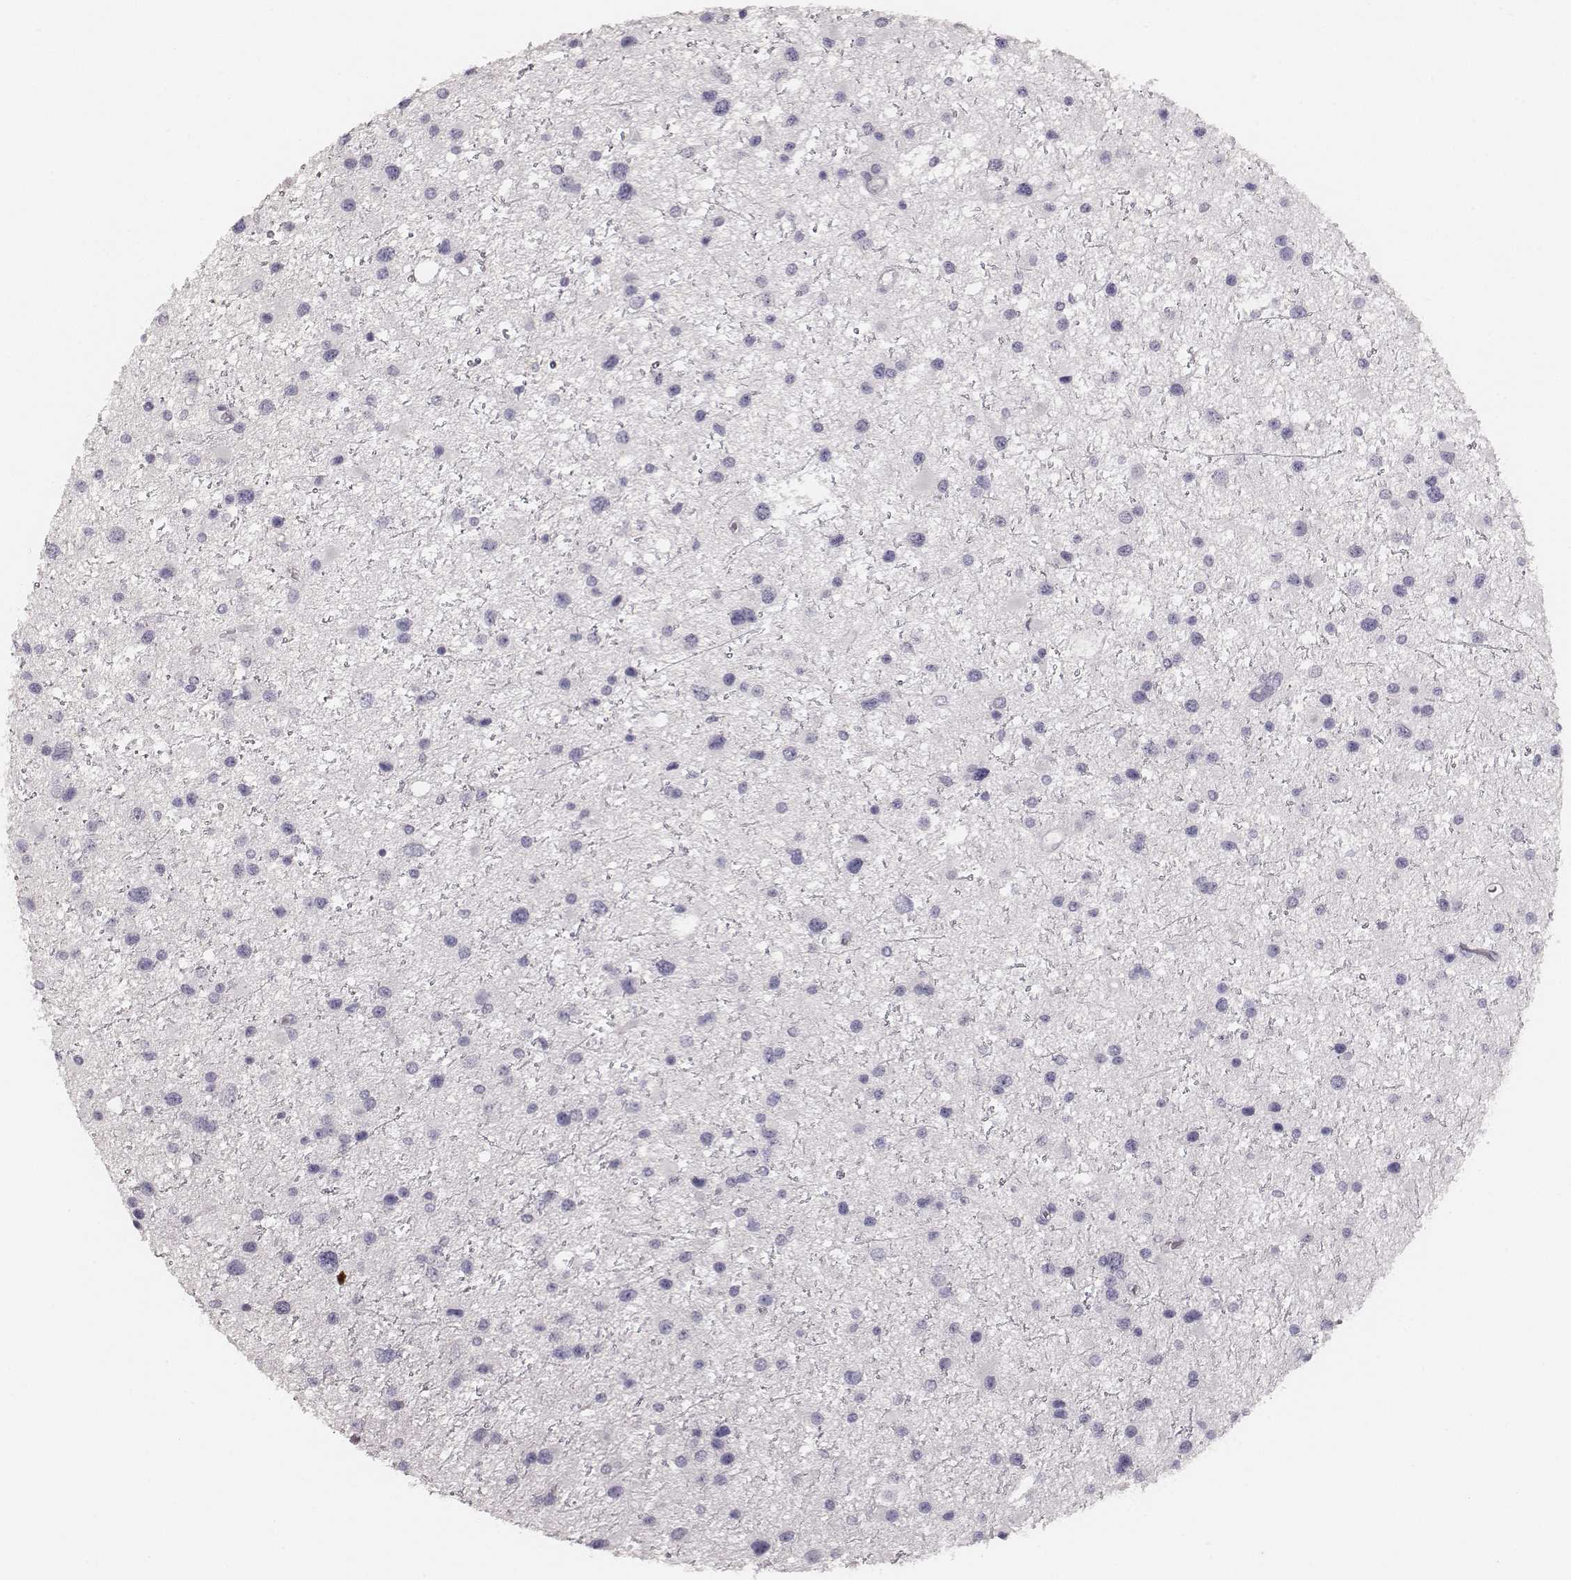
{"staining": {"intensity": "negative", "quantity": "none", "location": "none"}, "tissue": "glioma", "cell_type": "Tumor cells", "image_type": "cancer", "snomed": [{"axis": "morphology", "description": "Glioma, malignant, Low grade"}, {"axis": "topography", "description": "Brain"}], "caption": "Immunohistochemistry (IHC) micrograph of neoplastic tissue: human glioma stained with DAB (3,3'-diaminobenzidine) exhibits no significant protein staining in tumor cells.", "gene": "MYH6", "patient": {"sex": "female", "age": 32}}